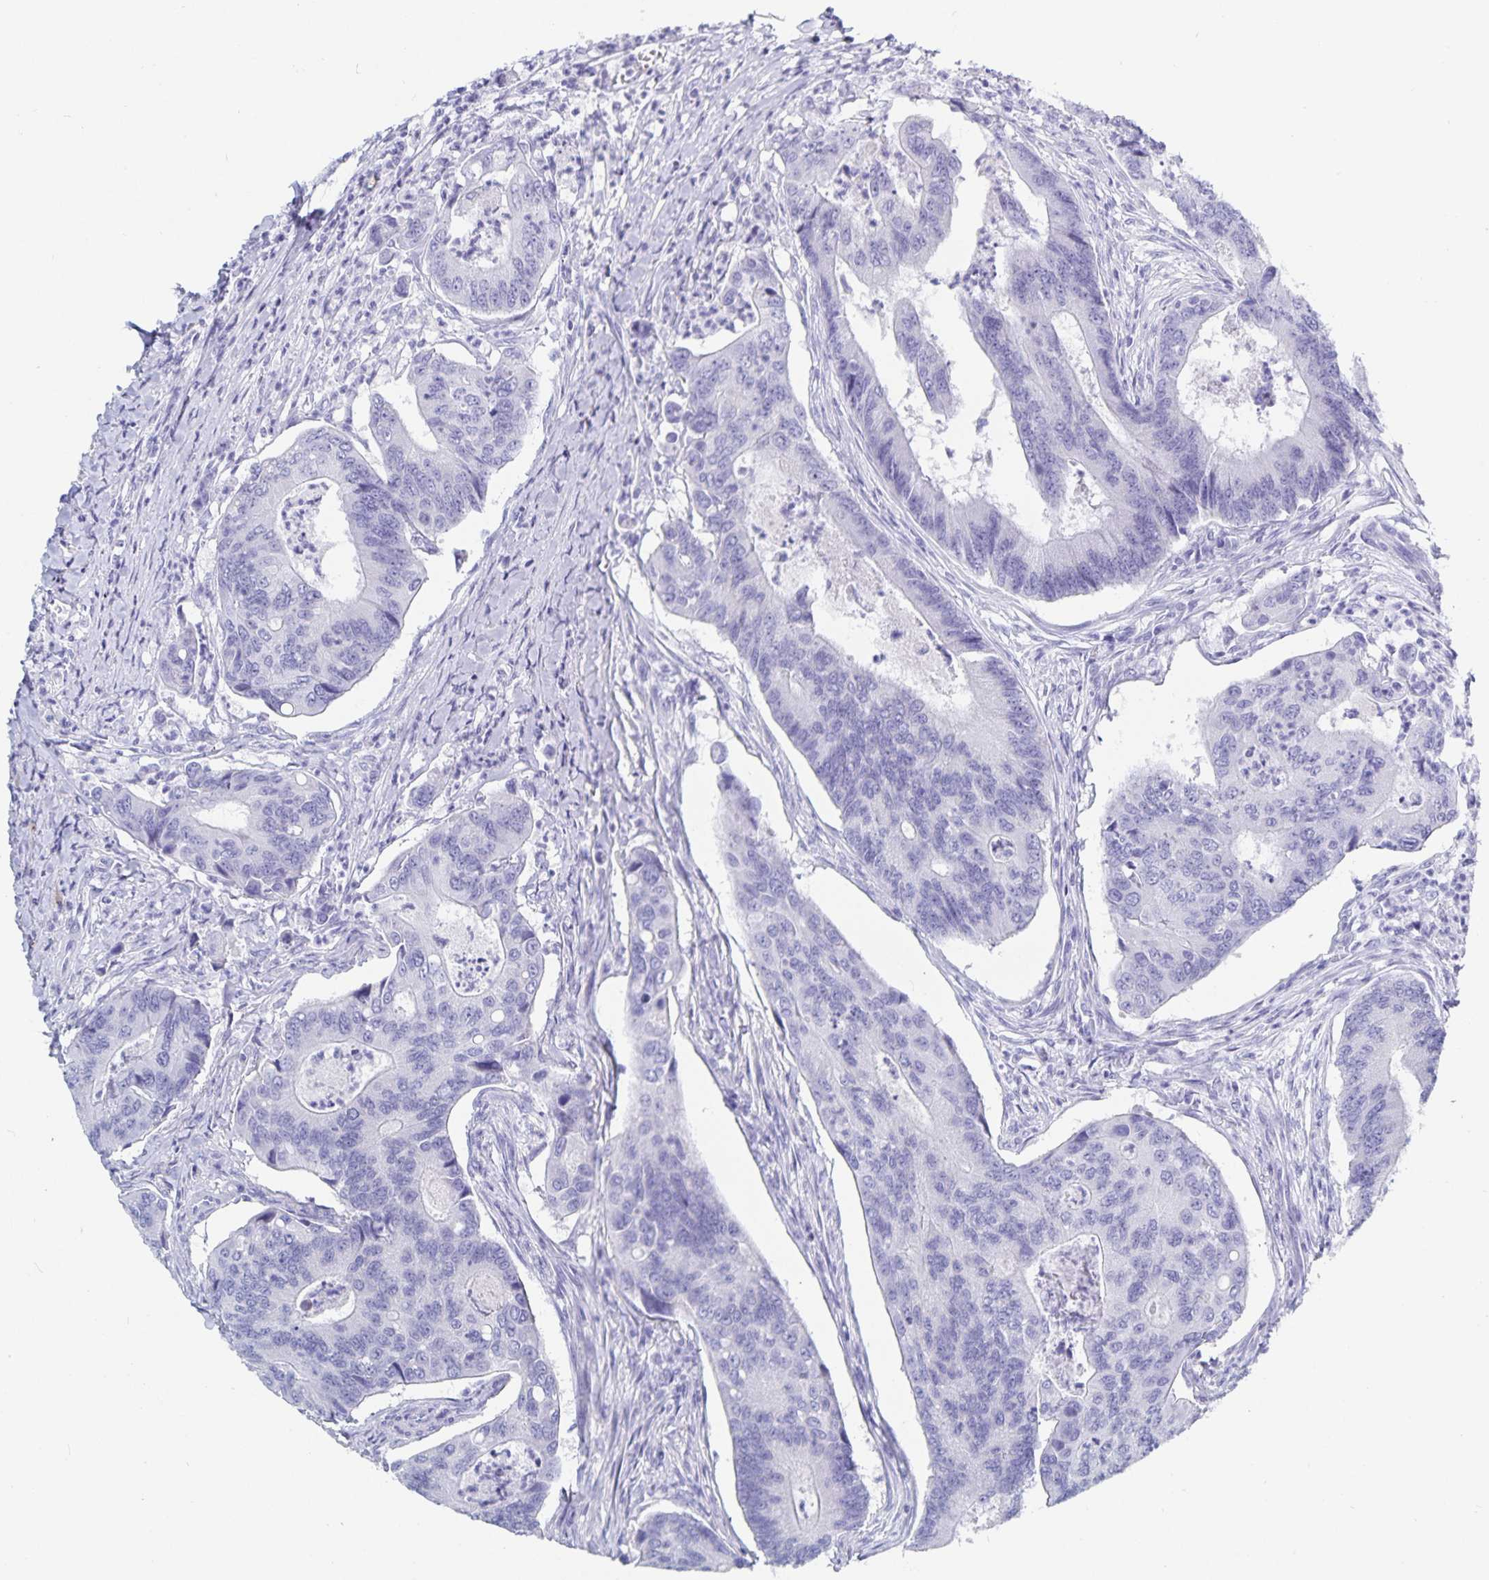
{"staining": {"intensity": "negative", "quantity": "none", "location": "none"}, "tissue": "colorectal cancer", "cell_type": "Tumor cells", "image_type": "cancer", "snomed": [{"axis": "morphology", "description": "Adenocarcinoma, NOS"}, {"axis": "topography", "description": "Colon"}], "caption": "Protein analysis of colorectal cancer shows no significant expression in tumor cells.", "gene": "C19orf73", "patient": {"sex": "female", "age": 67}}